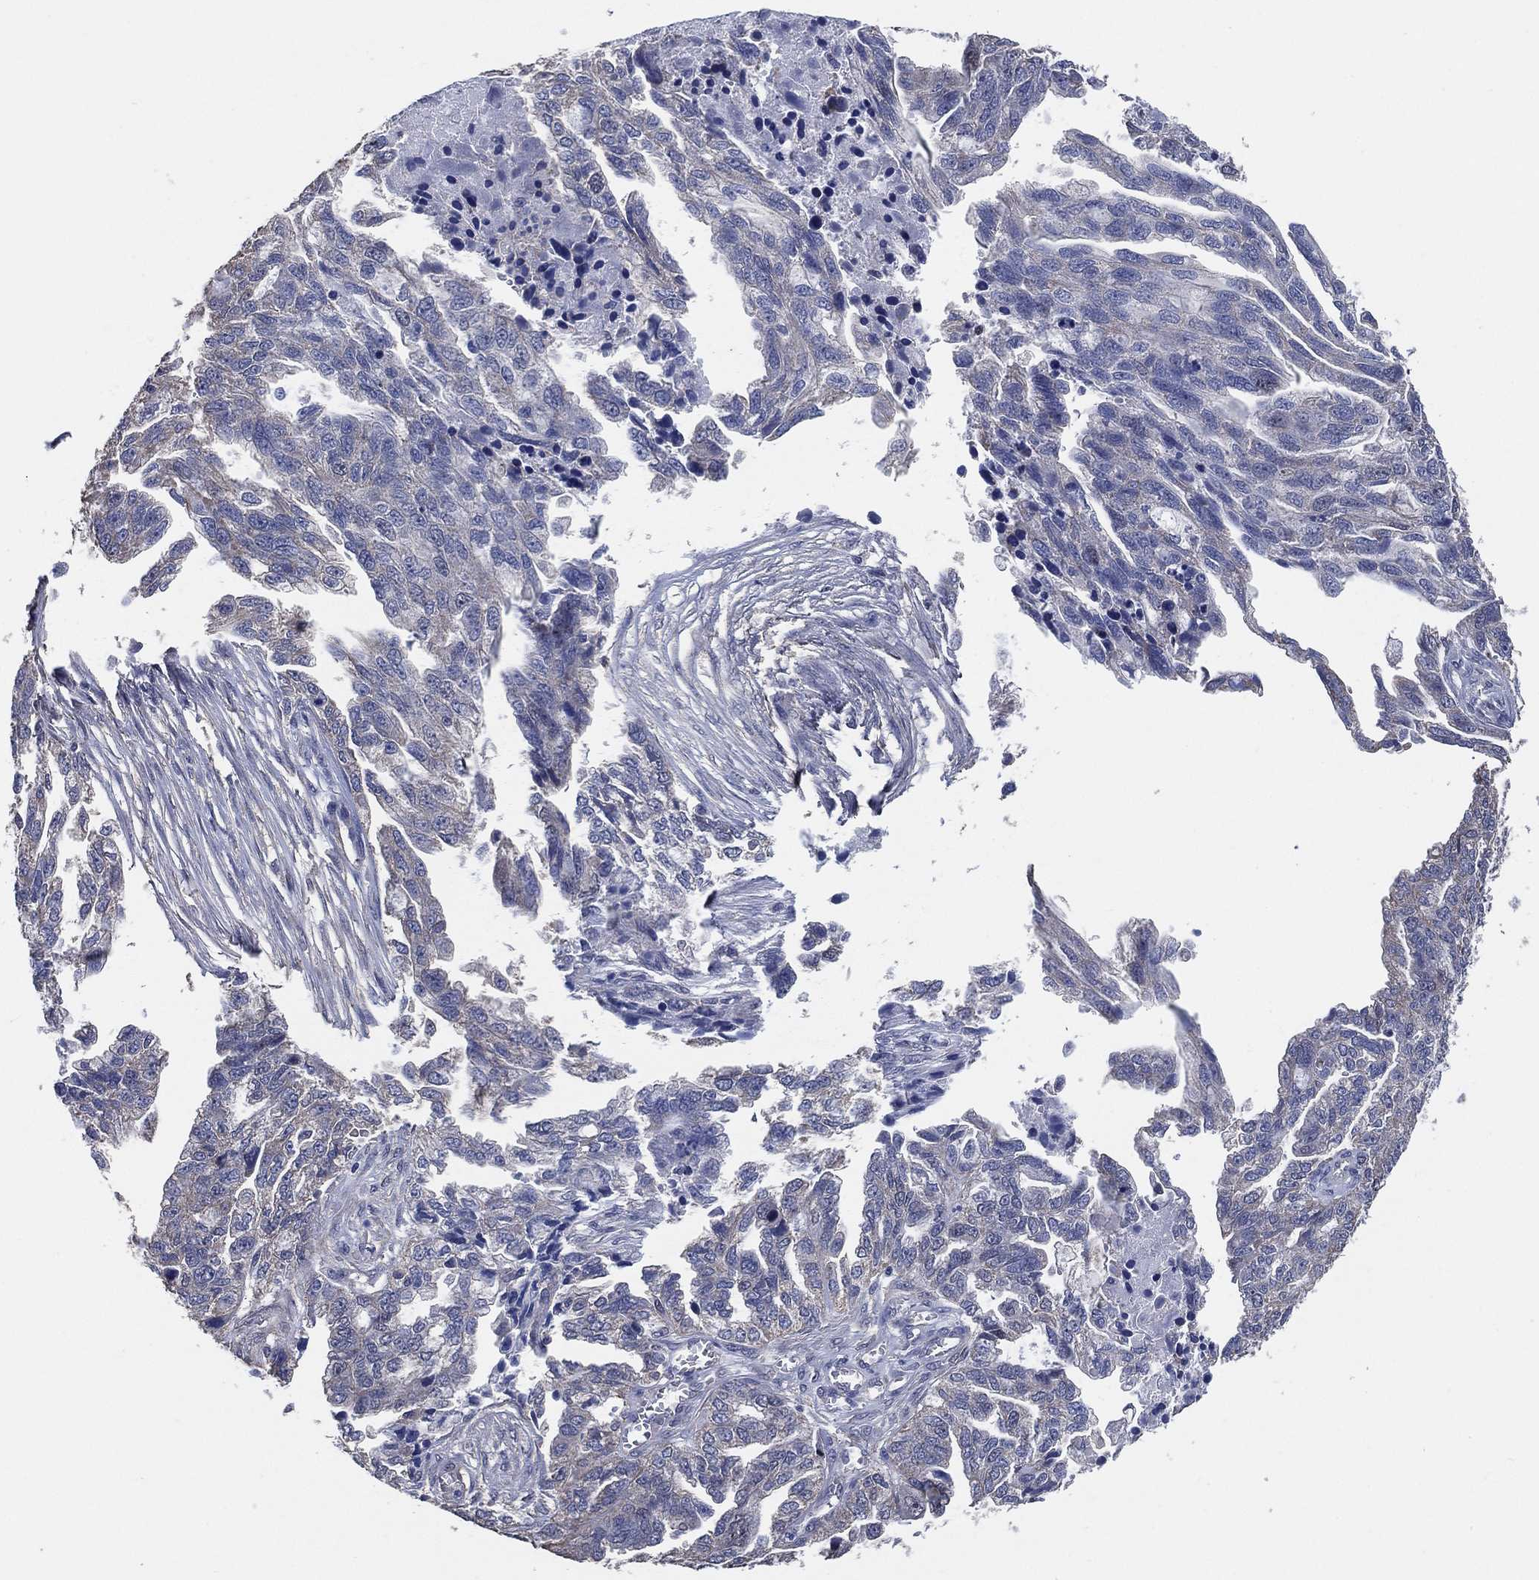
{"staining": {"intensity": "negative", "quantity": "none", "location": "none"}, "tissue": "ovarian cancer", "cell_type": "Tumor cells", "image_type": "cancer", "snomed": [{"axis": "morphology", "description": "Cystadenocarcinoma, serous, NOS"}, {"axis": "topography", "description": "Ovary"}], "caption": "Tumor cells show no significant protein expression in ovarian cancer.", "gene": "KLK5", "patient": {"sex": "female", "age": 51}}